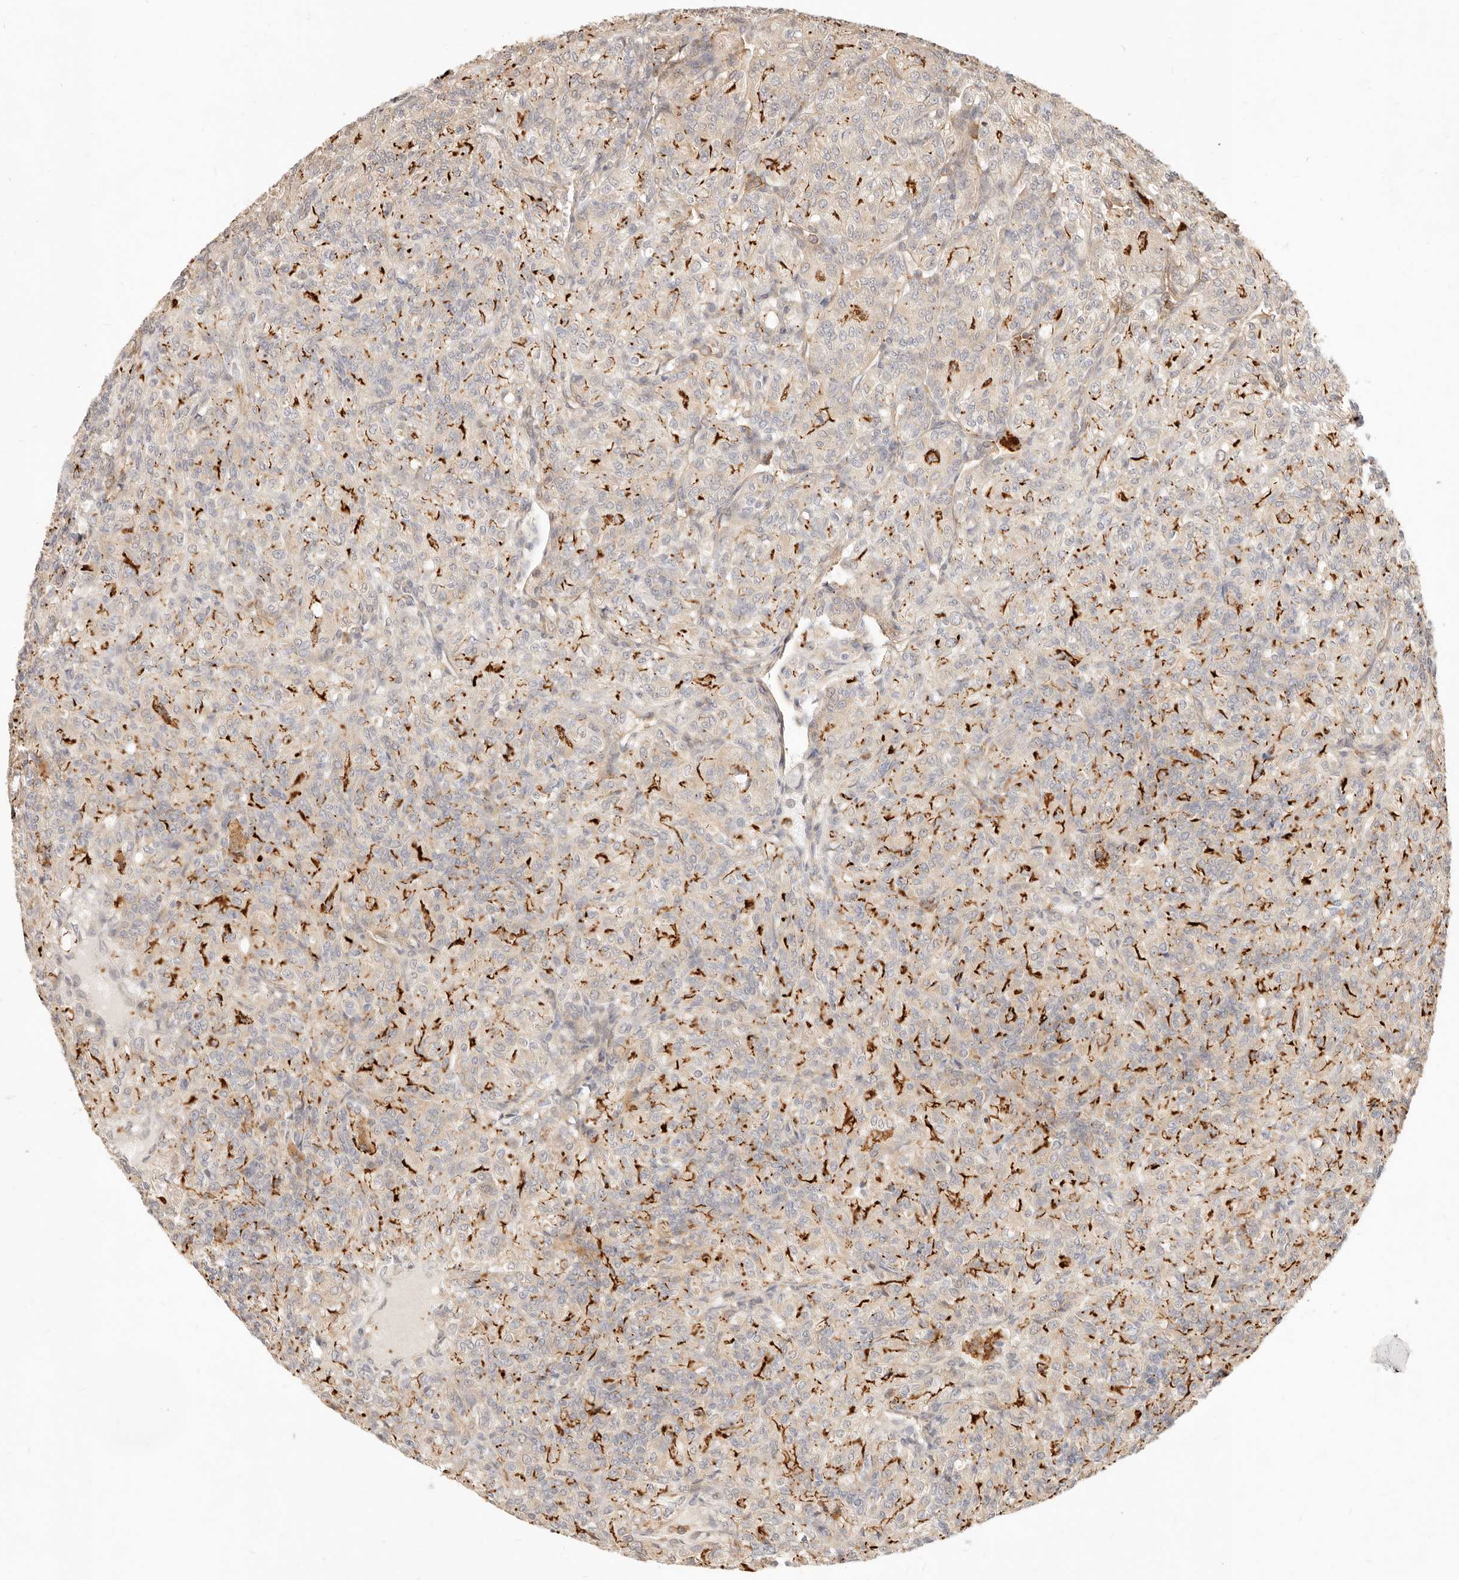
{"staining": {"intensity": "negative", "quantity": "none", "location": "none"}, "tissue": "renal cancer", "cell_type": "Tumor cells", "image_type": "cancer", "snomed": [{"axis": "morphology", "description": "Adenocarcinoma, NOS"}, {"axis": "topography", "description": "Kidney"}], "caption": "Protein analysis of adenocarcinoma (renal) shows no significant expression in tumor cells. The staining was performed using DAB (3,3'-diaminobenzidine) to visualize the protein expression in brown, while the nuclei were stained in blue with hematoxylin (Magnification: 20x).", "gene": "UBXN10", "patient": {"sex": "male", "age": 77}}